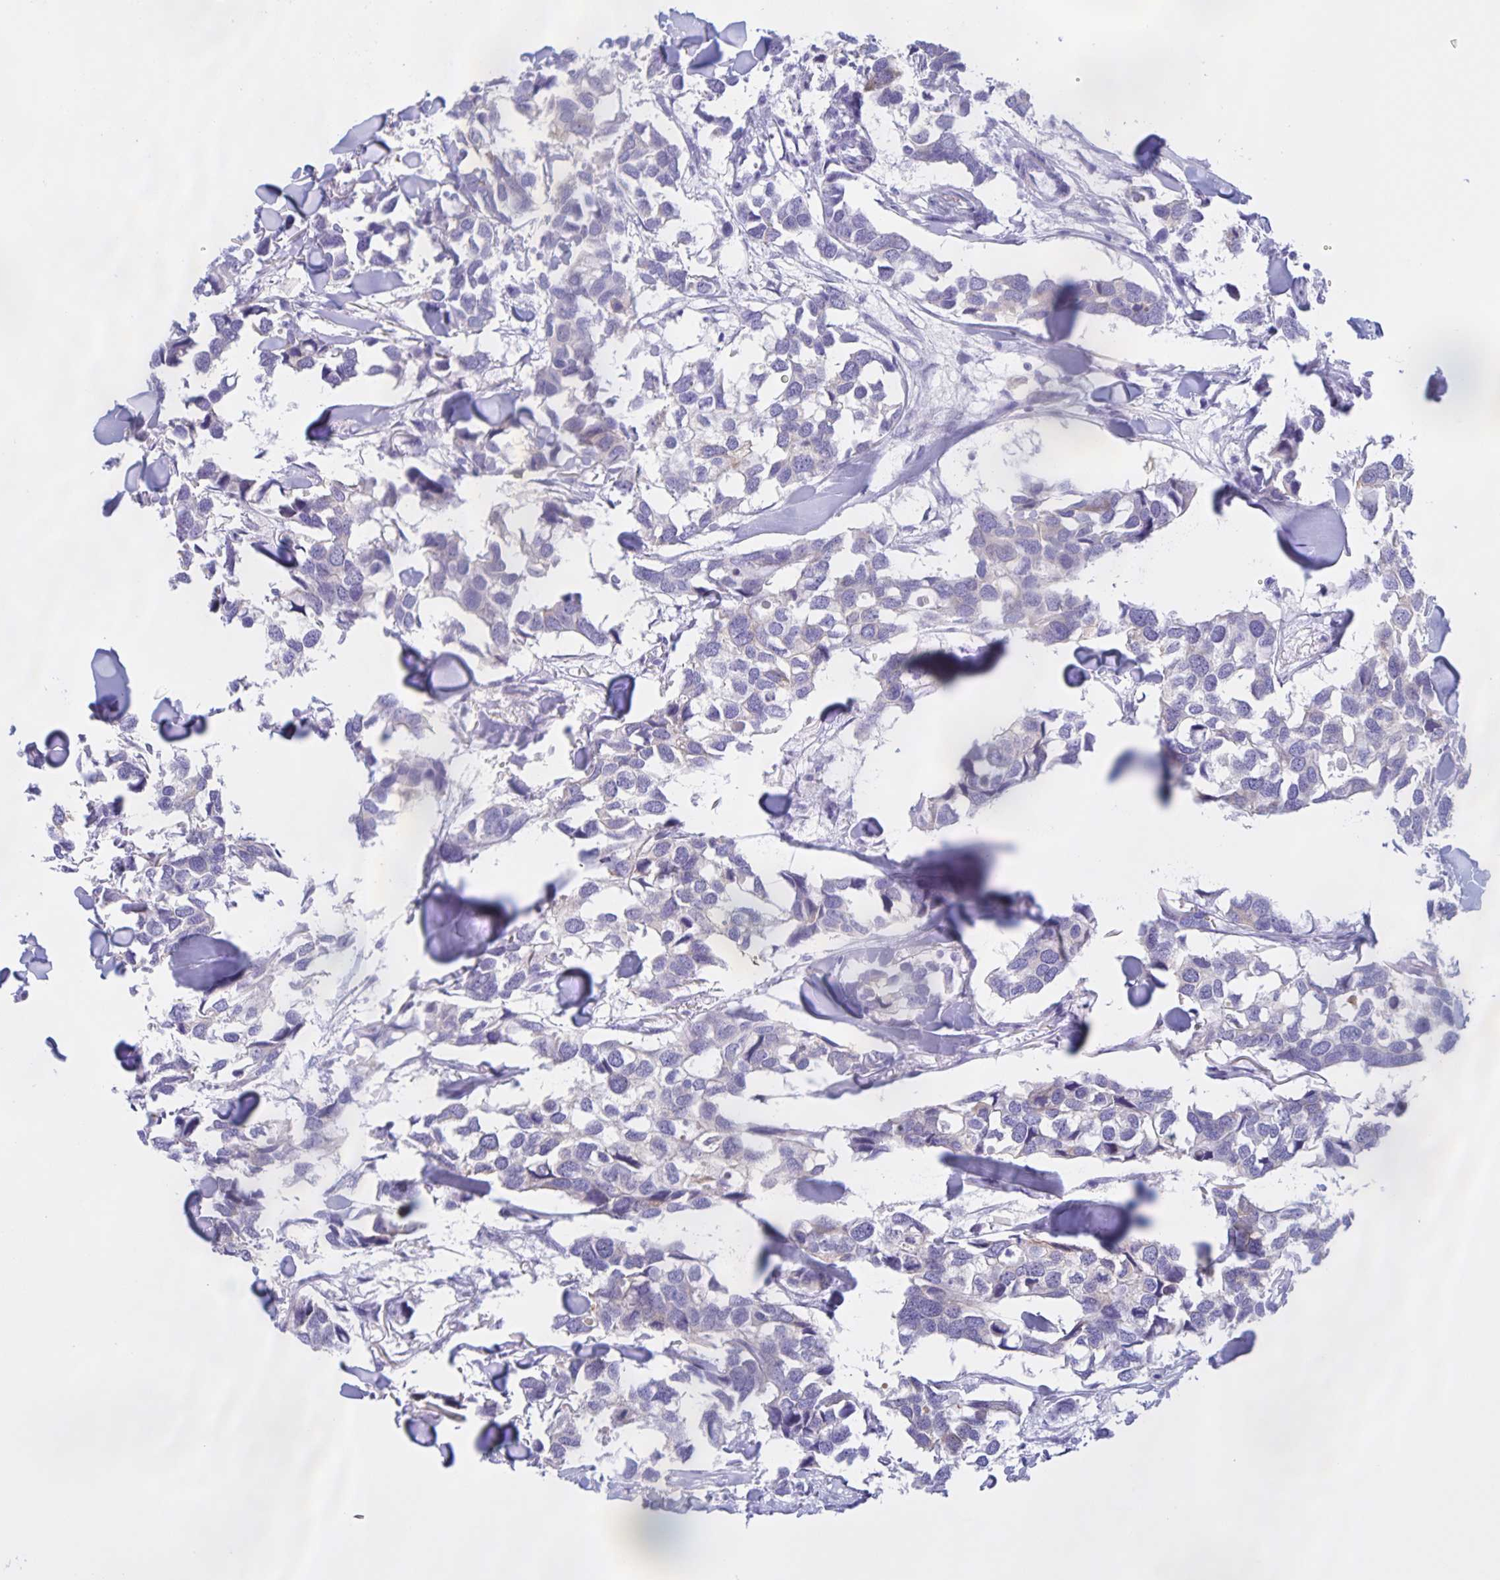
{"staining": {"intensity": "negative", "quantity": "none", "location": "none"}, "tissue": "breast cancer", "cell_type": "Tumor cells", "image_type": "cancer", "snomed": [{"axis": "morphology", "description": "Duct carcinoma"}, {"axis": "topography", "description": "Breast"}], "caption": "DAB (3,3'-diaminobenzidine) immunohistochemical staining of breast invasive ductal carcinoma reveals no significant positivity in tumor cells.", "gene": "TGIF2LX", "patient": {"sex": "female", "age": 83}}